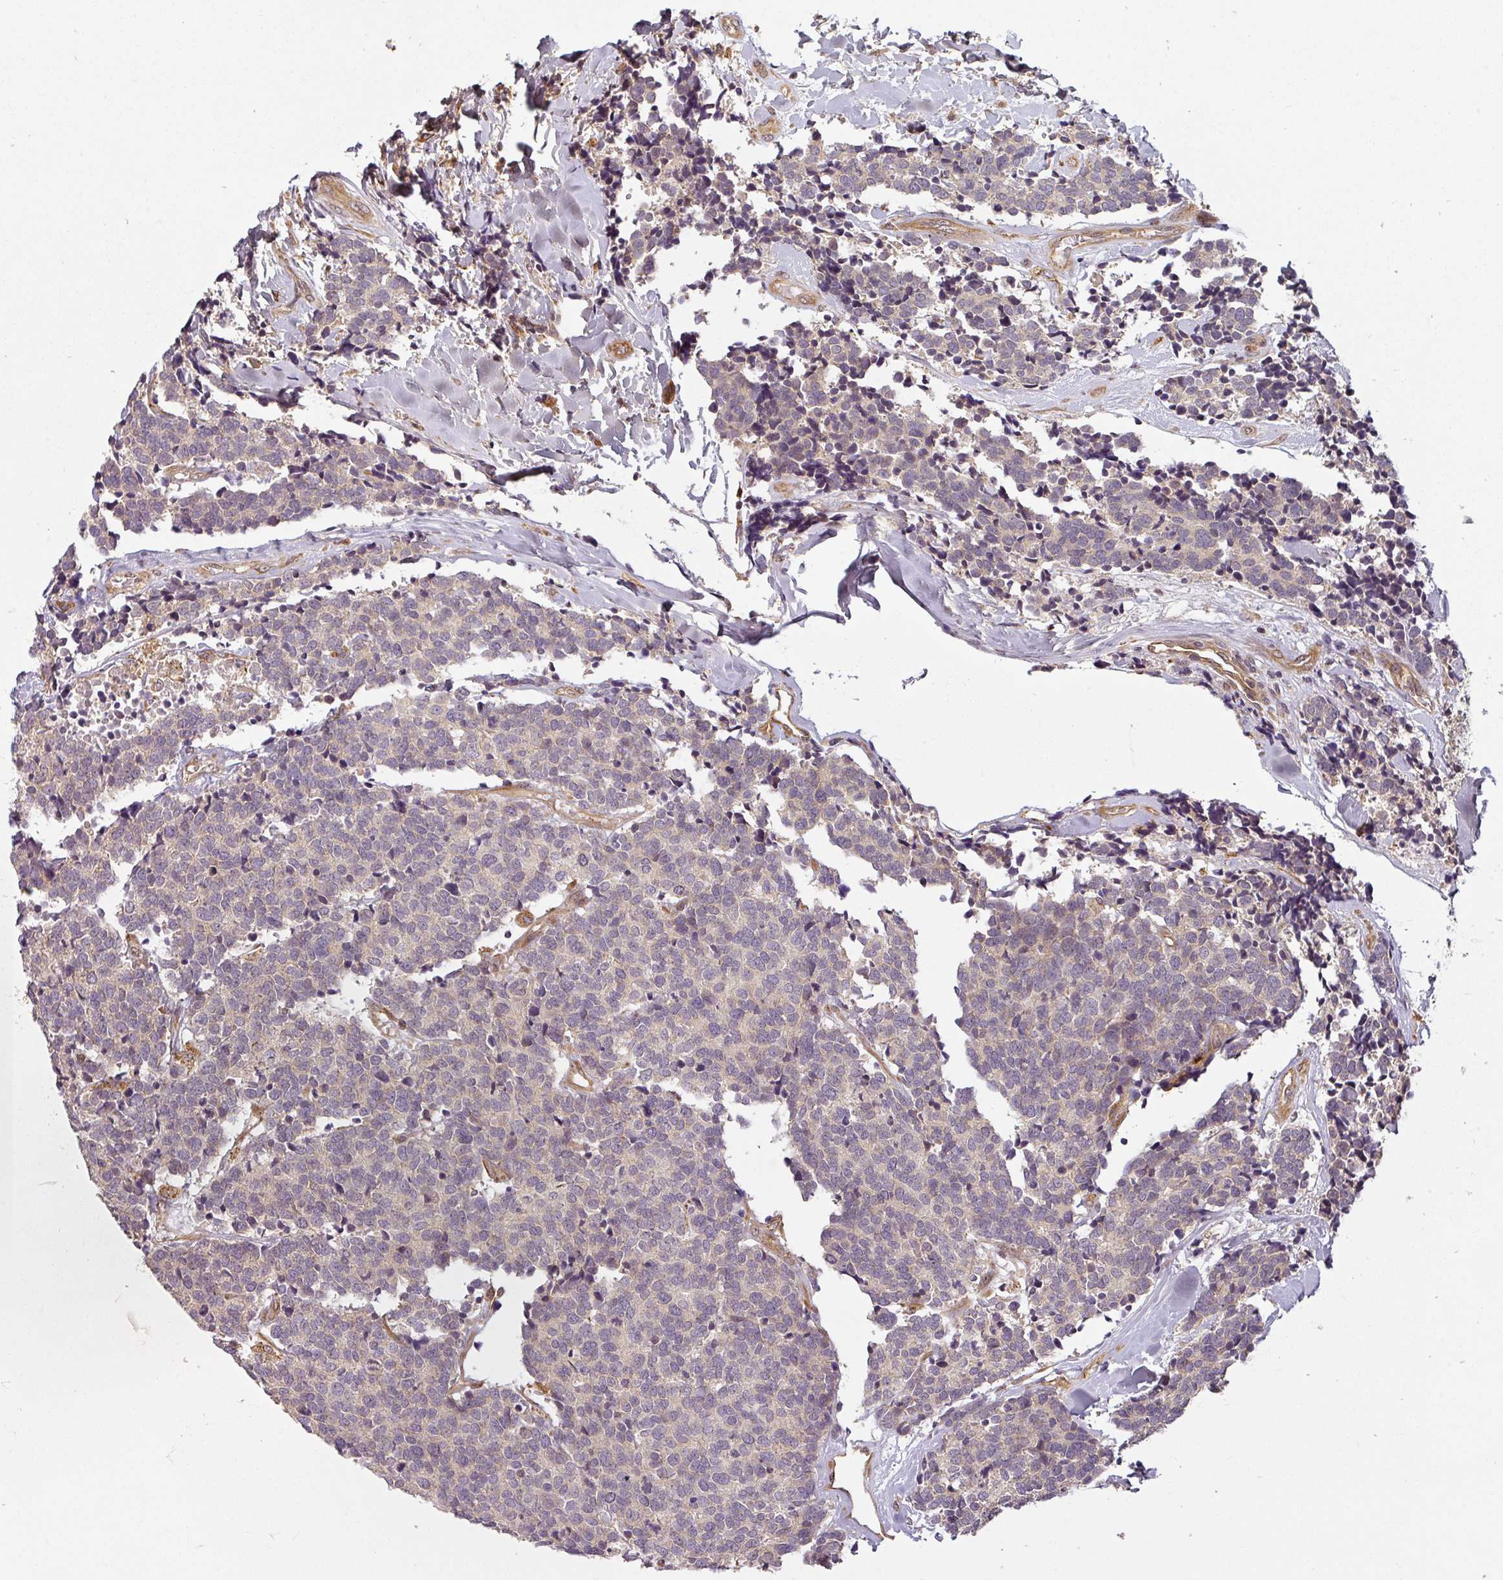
{"staining": {"intensity": "negative", "quantity": "none", "location": "none"}, "tissue": "carcinoid", "cell_type": "Tumor cells", "image_type": "cancer", "snomed": [{"axis": "morphology", "description": "Carcinoid, malignant, NOS"}, {"axis": "topography", "description": "Skin"}], "caption": "Immunohistochemistry of carcinoid exhibits no positivity in tumor cells. (DAB immunohistochemistry visualized using brightfield microscopy, high magnification).", "gene": "DIMT1", "patient": {"sex": "female", "age": 79}}